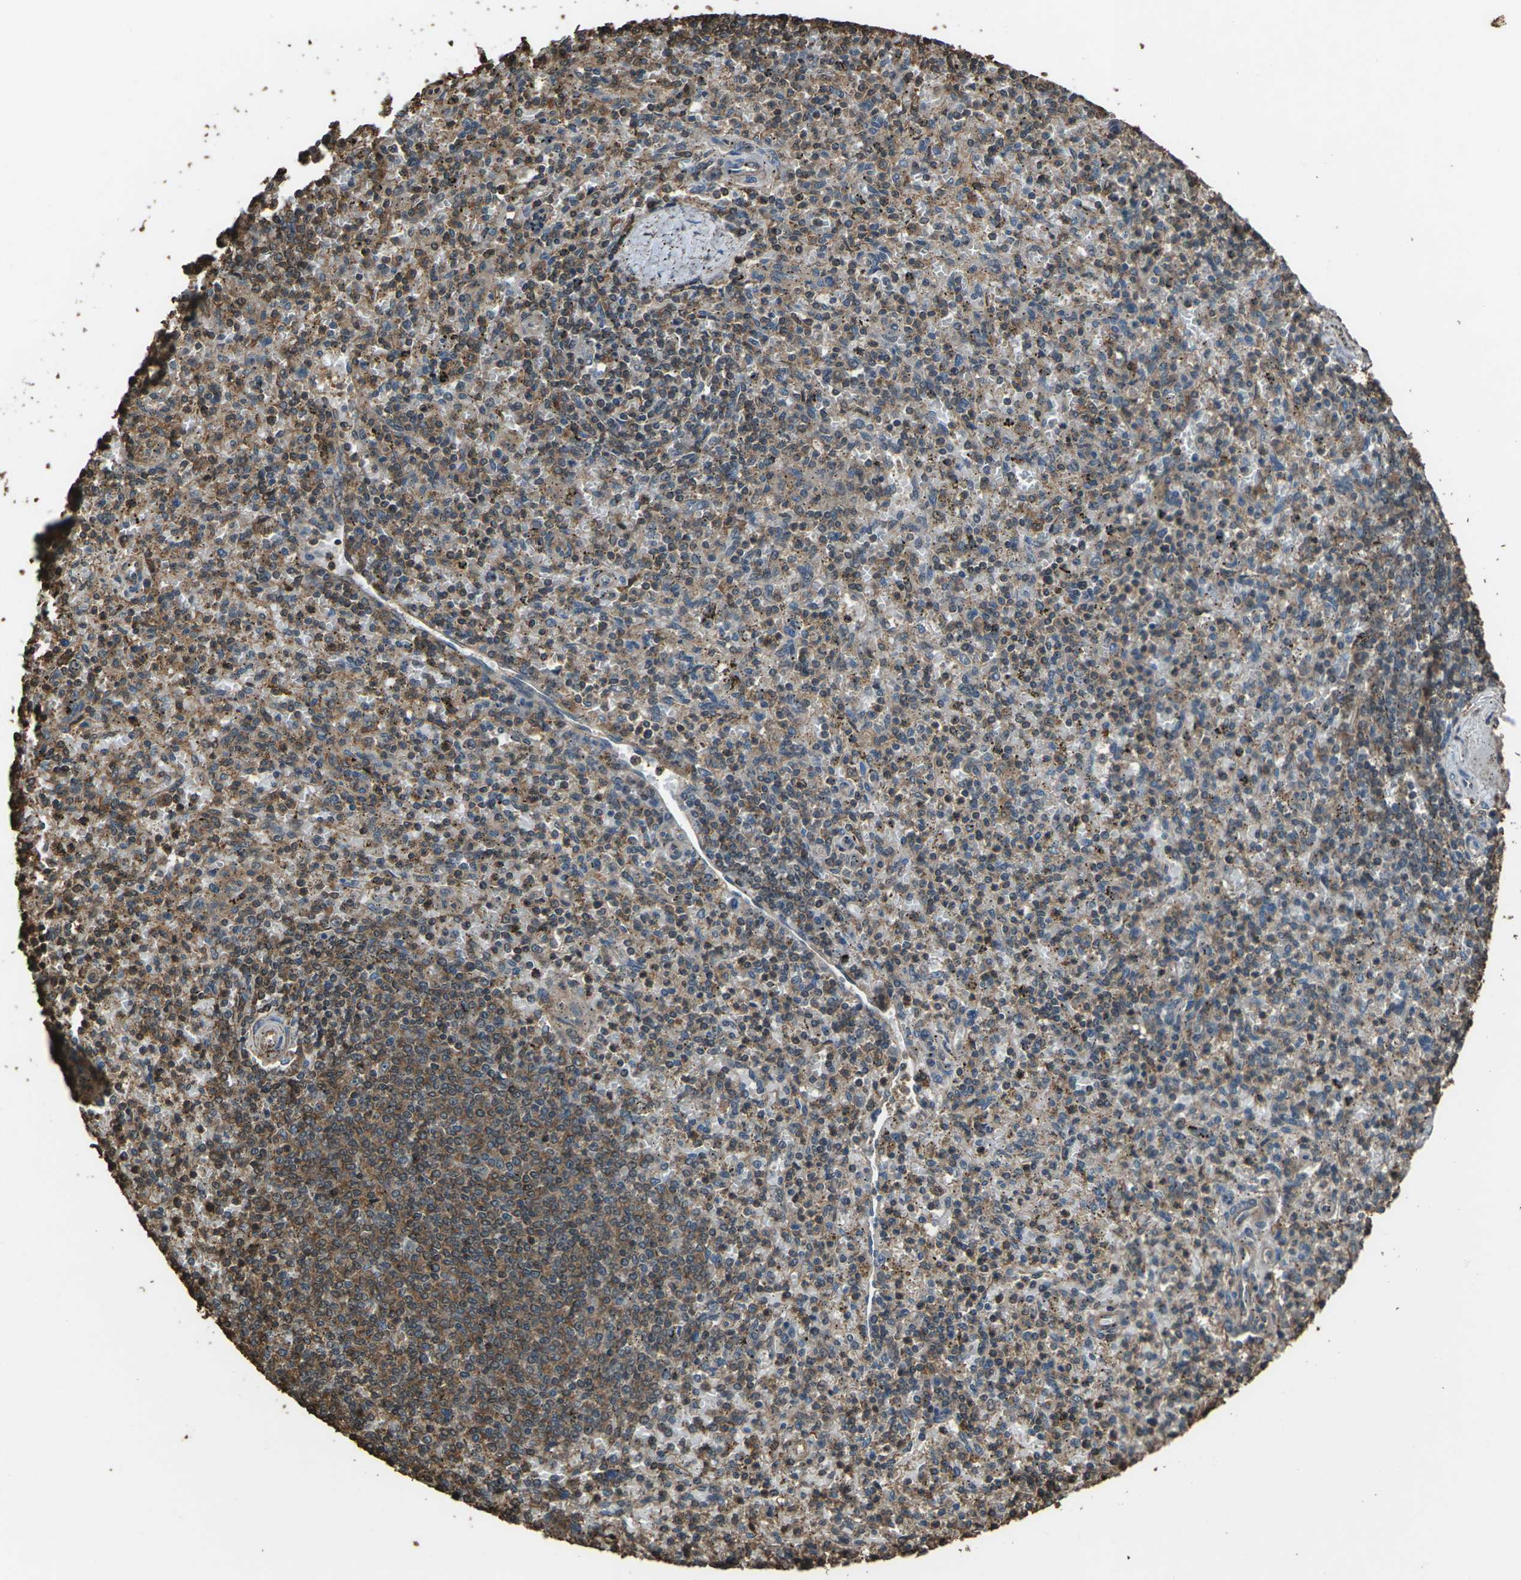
{"staining": {"intensity": "moderate", "quantity": "25%-75%", "location": "cytoplasmic/membranous"}, "tissue": "spleen", "cell_type": "Cells in red pulp", "image_type": "normal", "snomed": [{"axis": "morphology", "description": "Normal tissue, NOS"}, {"axis": "topography", "description": "Spleen"}], "caption": "Brown immunohistochemical staining in normal spleen demonstrates moderate cytoplasmic/membranous positivity in about 25%-75% of cells in red pulp.", "gene": "DHPS", "patient": {"sex": "male", "age": 72}}